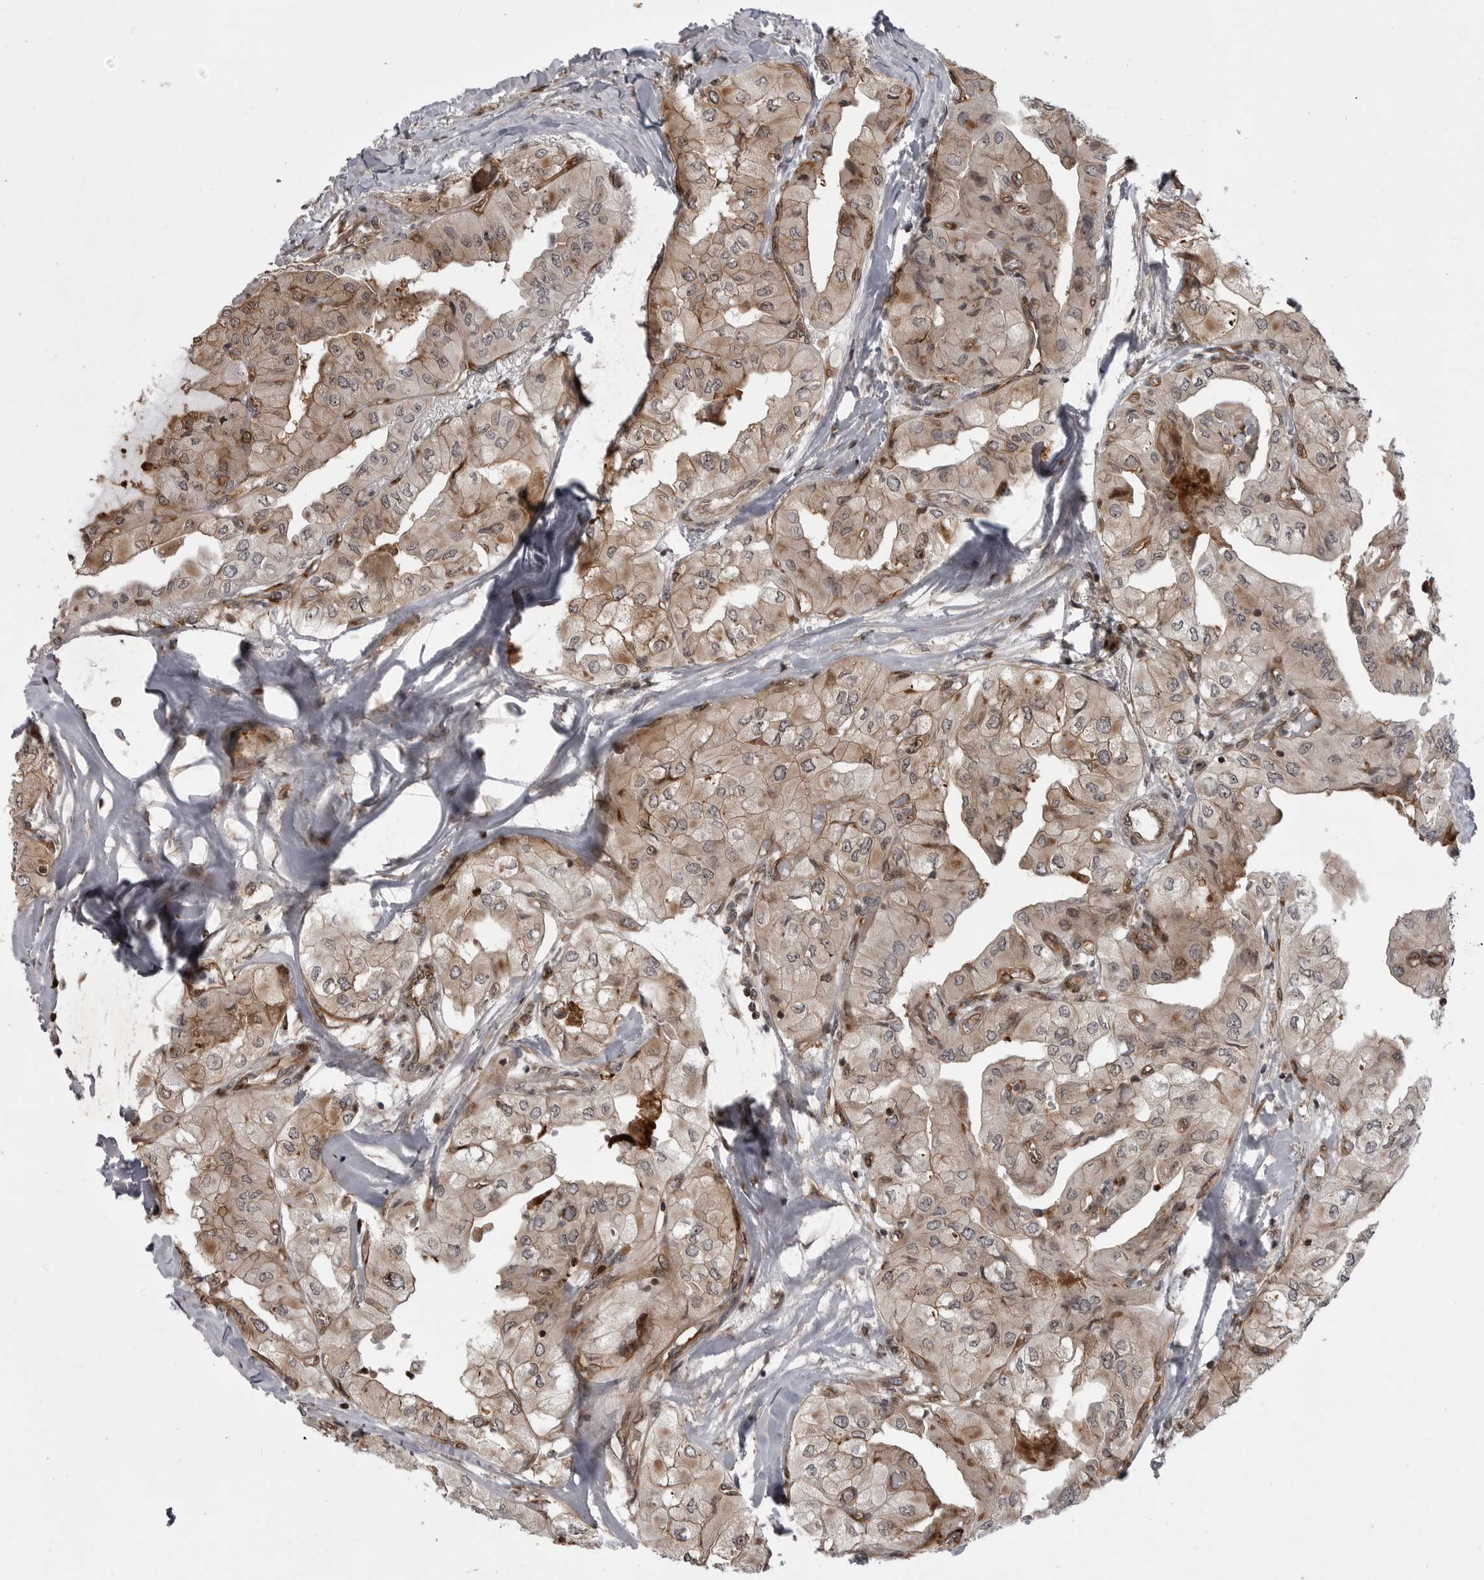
{"staining": {"intensity": "weak", "quantity": ">75%", "location": "cytoplasmic/membranous"}, "tissue": "thyroid cancer", "cell_type": "Tumor cells", "image_type": "cancer", "snomed": [{"axis": "morphology", "description": "Papillary adenocarcinoma, NOS"}, {"axis": "topography", "description": "Thyroid gland"}], "caption": "Brown immunohistochemical staining in human thyroid cancer demonstrates weak cytoplasmic/membranous expression in approximately >75% of tumor cells. (IHC, brightfield microscopy, high magnification).", "gene": "ABL1", "patient": {"sex": "female", "age": 59}}